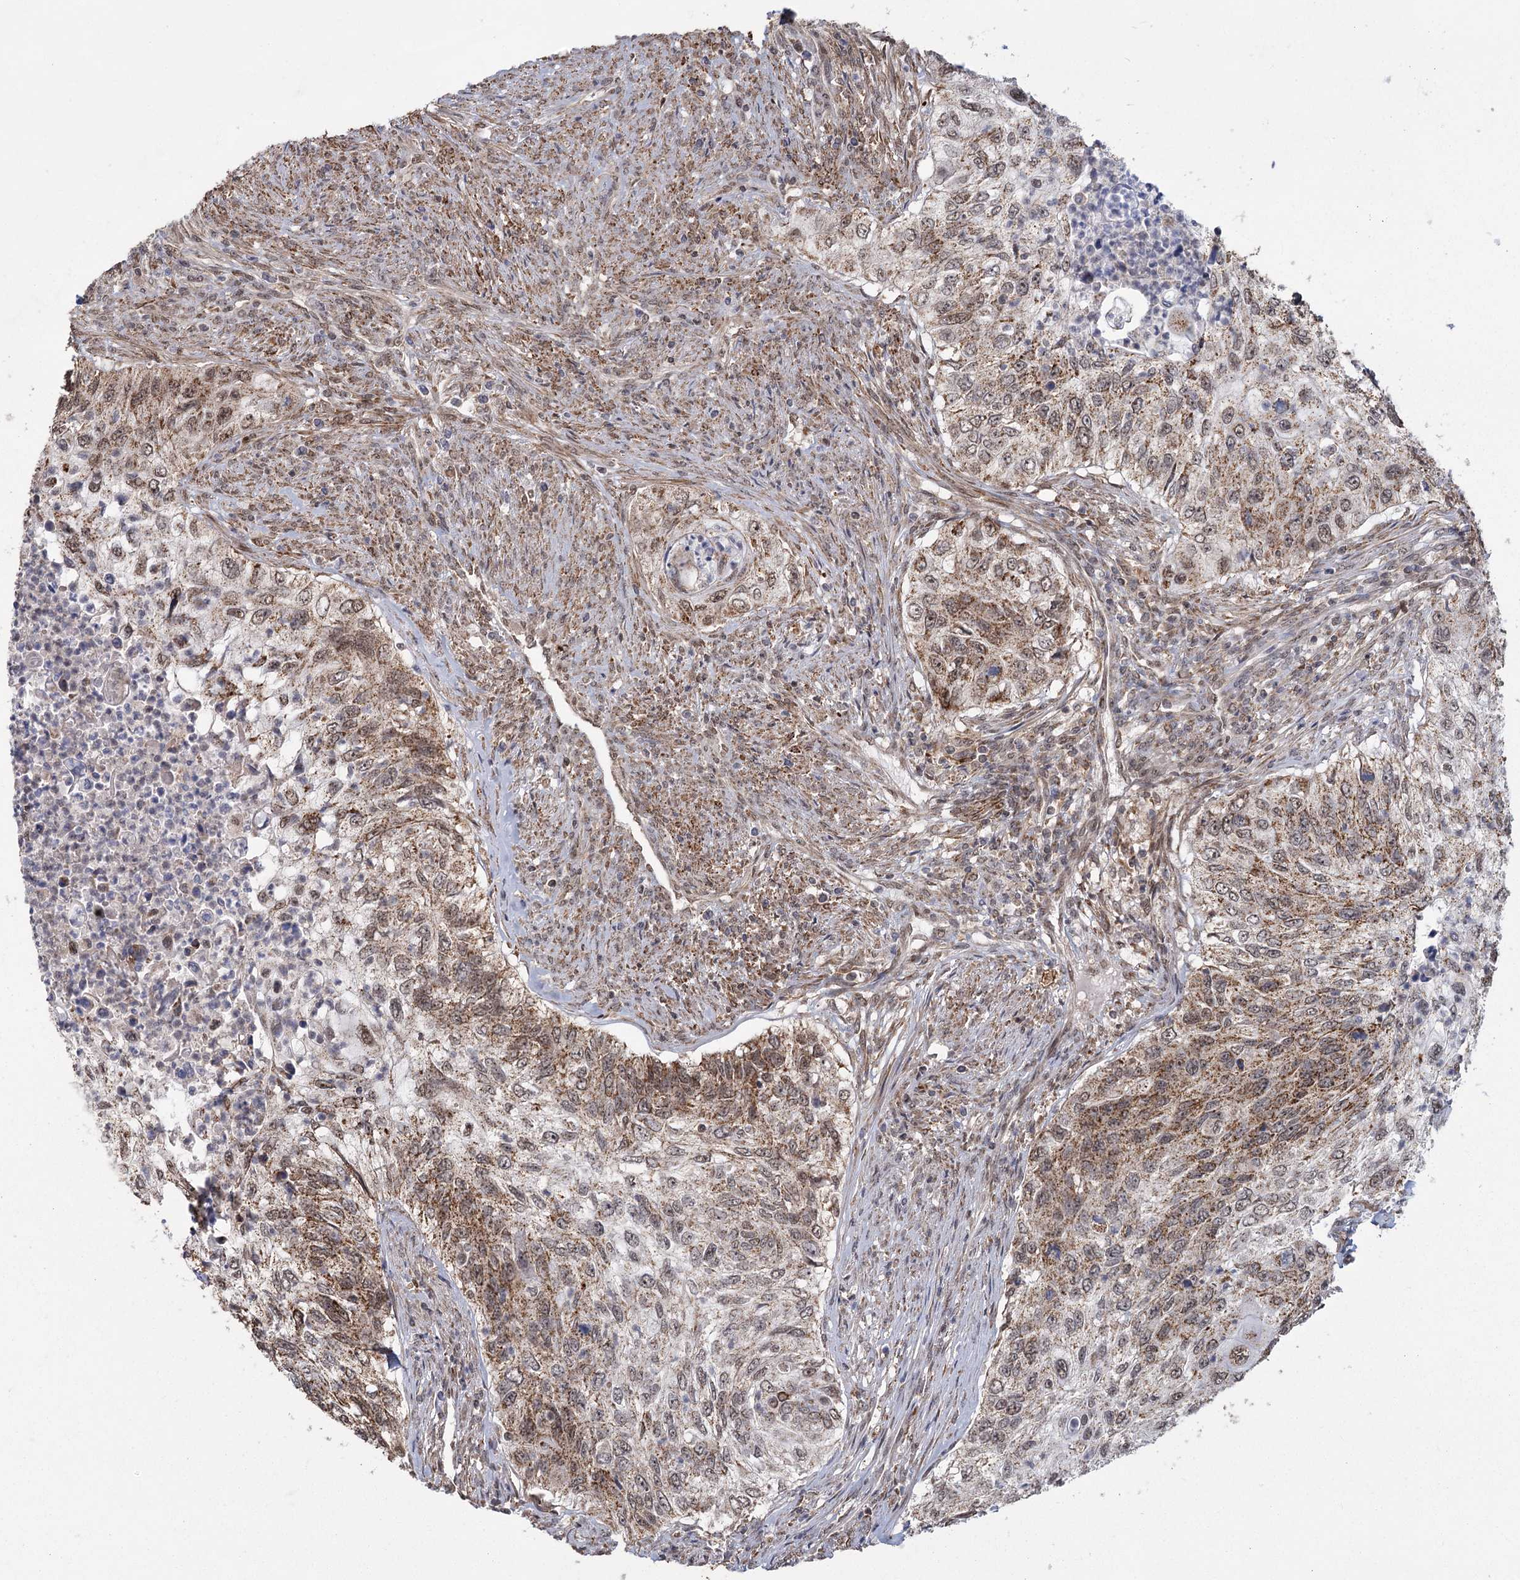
{"staining": {"intensity": "moderate", "quantity": ">75%", "location": "cytoplasmic/membranous"}, "tissue": "urothelial cancer", "cell_type": "Tumor cells", "image_type": "cancer", "snomed": [{"axis": "morphology", "description": "Urothelial carcinoma, High grade"}, {"axis": "topography", "description": "Urinary bladder"}], "caption": "IHC (DAB) staining of human urothelial cancer demonstrates moderate cytoplasmic/membranous protein staining in about >75% of tumor cells.", "gene": "ZCCHC24", "patient": {"sex": "female", "age": 60}}